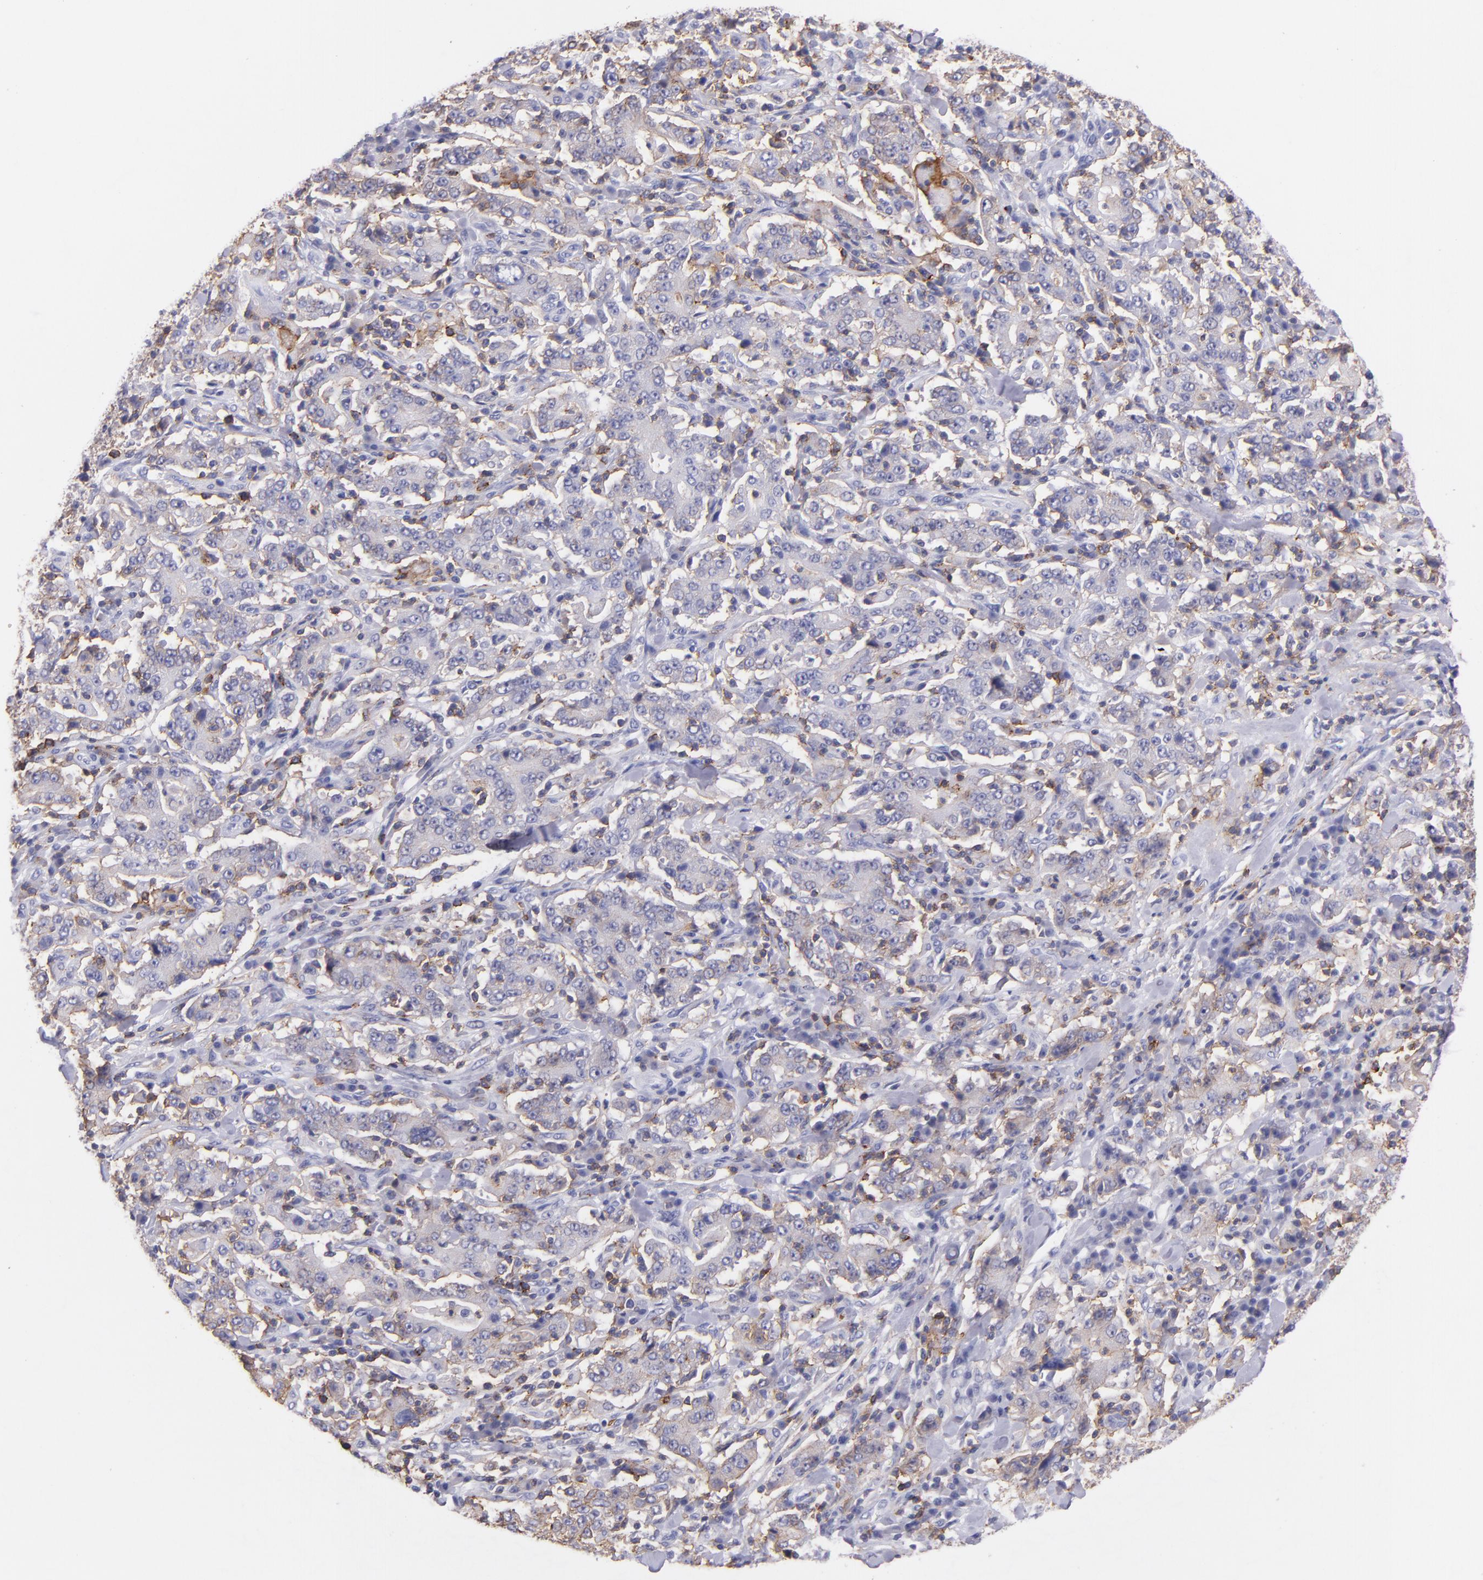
{"staining": {"intensity": "negative", "quantity": "none", "location": "none"}, "tissue": "stomach cancer", "cell_type": "Tumor cells", "image_type": "cancer", "snomed": [{"axis": "morphology", "description": "Normal tissue, NOS"}, {"axis": "morphology", "description": "Adenocarcinoma, NOS"}, {"axis": "topography", "description": "Stomach, upper"}, {"axis": "topography", "description": "Stomach"}], "caption": "Human stomach cancer (adenocarcinoma) stained for a protein using immunohistochemistry displays no expression in tumor cells.", "gene": "SPN", "patient": {"sex": "male", "age": 59}}